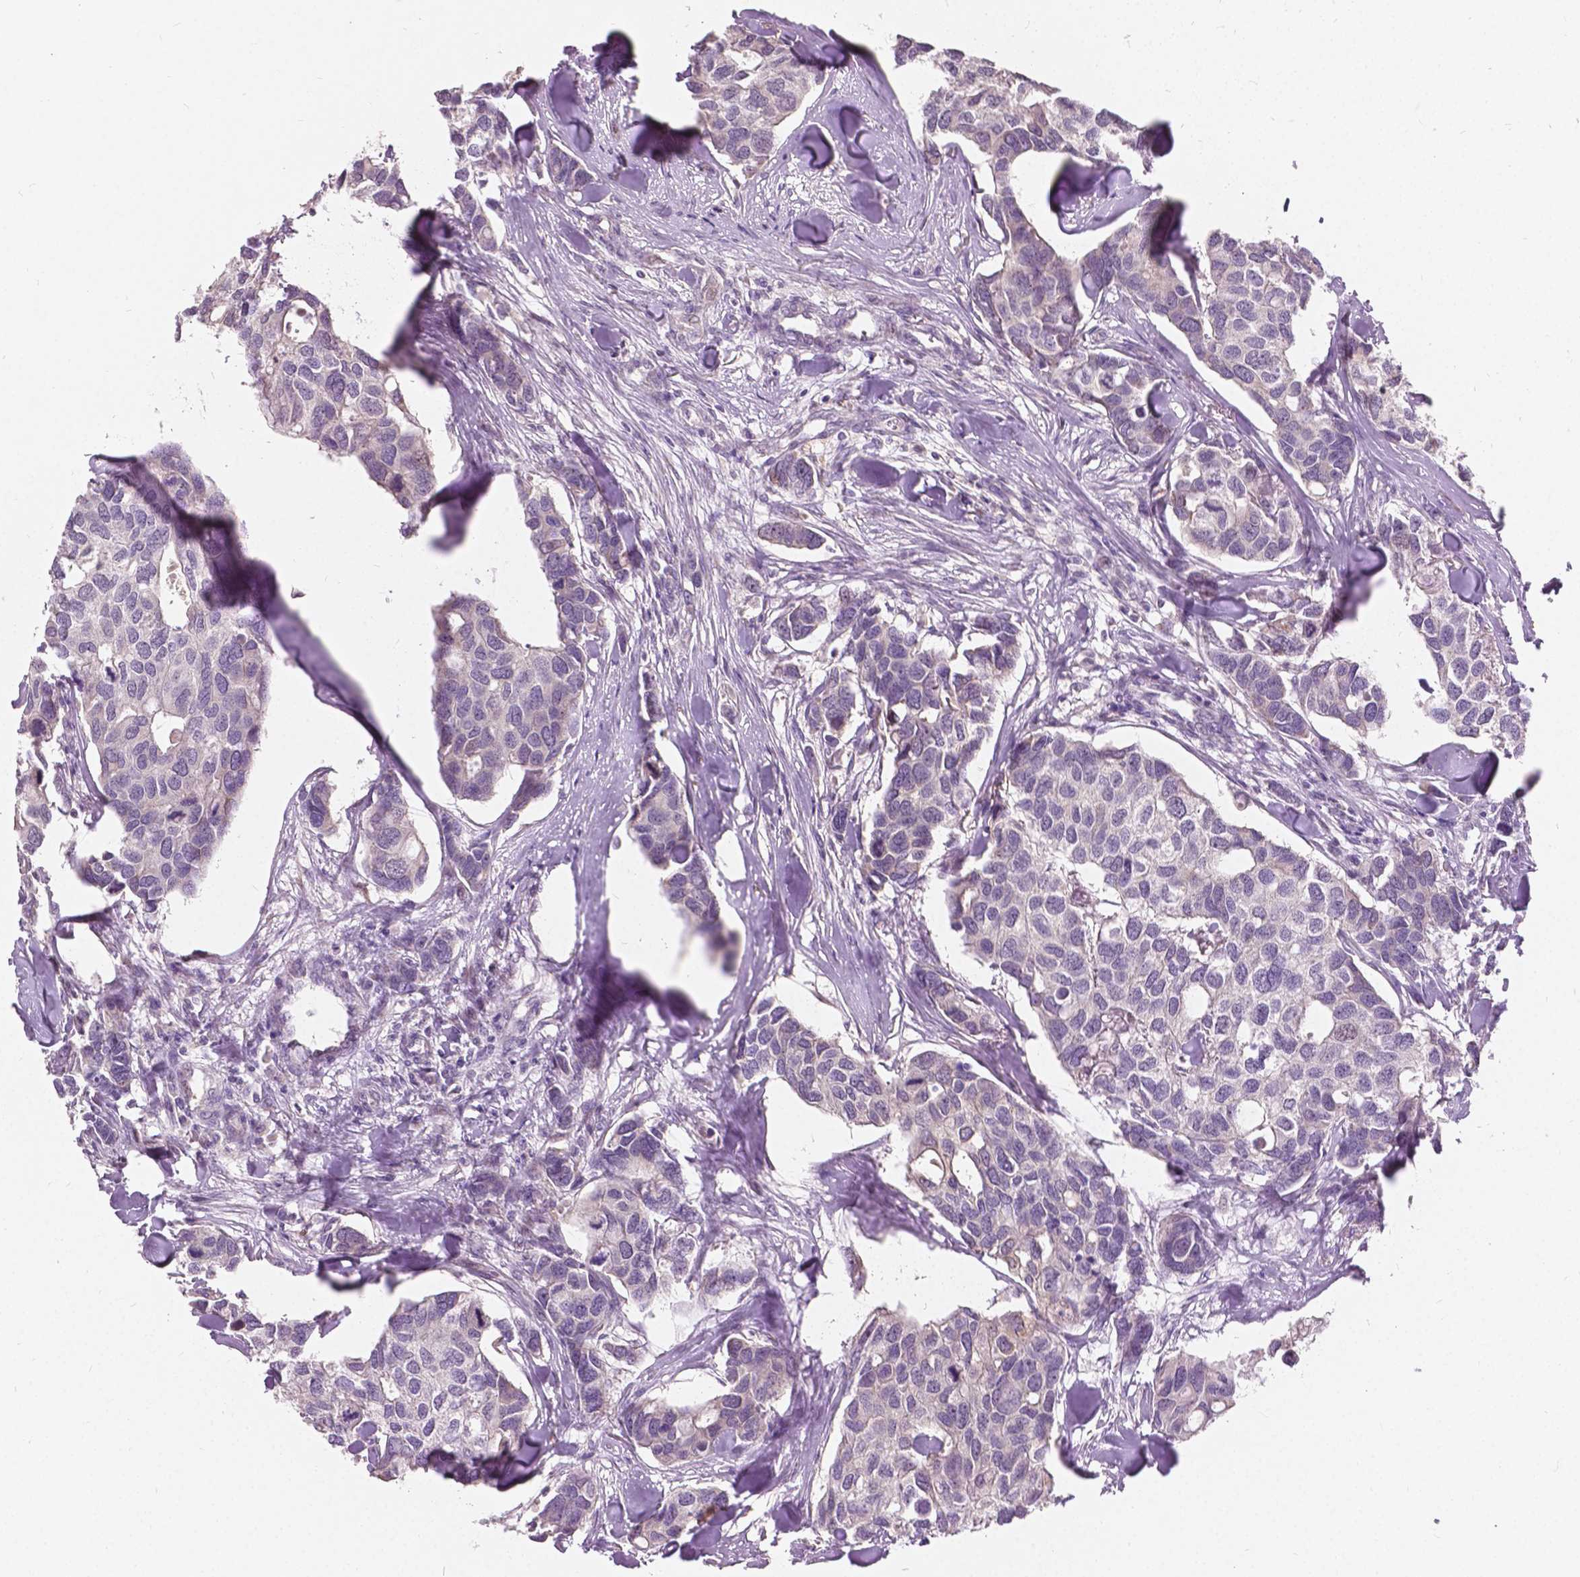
{"staining": {"intensity": "negative", "quantity": "none", "location": "none"}, "tissue": "breast cancer", "cell_type": "Tumor cells", "image_type": "cancer", "snomed": [{"axis": "morphology", "description": "Duct carcinoma"}, {"axis": "topography", "description": "Breast"}], "caption": "Tumor cells are negative for protein expression in human breast intraductal carcinoma. (DAB (3,3'-diaminobenzidine) immunohistochemistry (IHC) visualized using brightfield microscopy, high magnification).", "gene": "DLX6", "patient": {"sex": "female", "age": 83}}